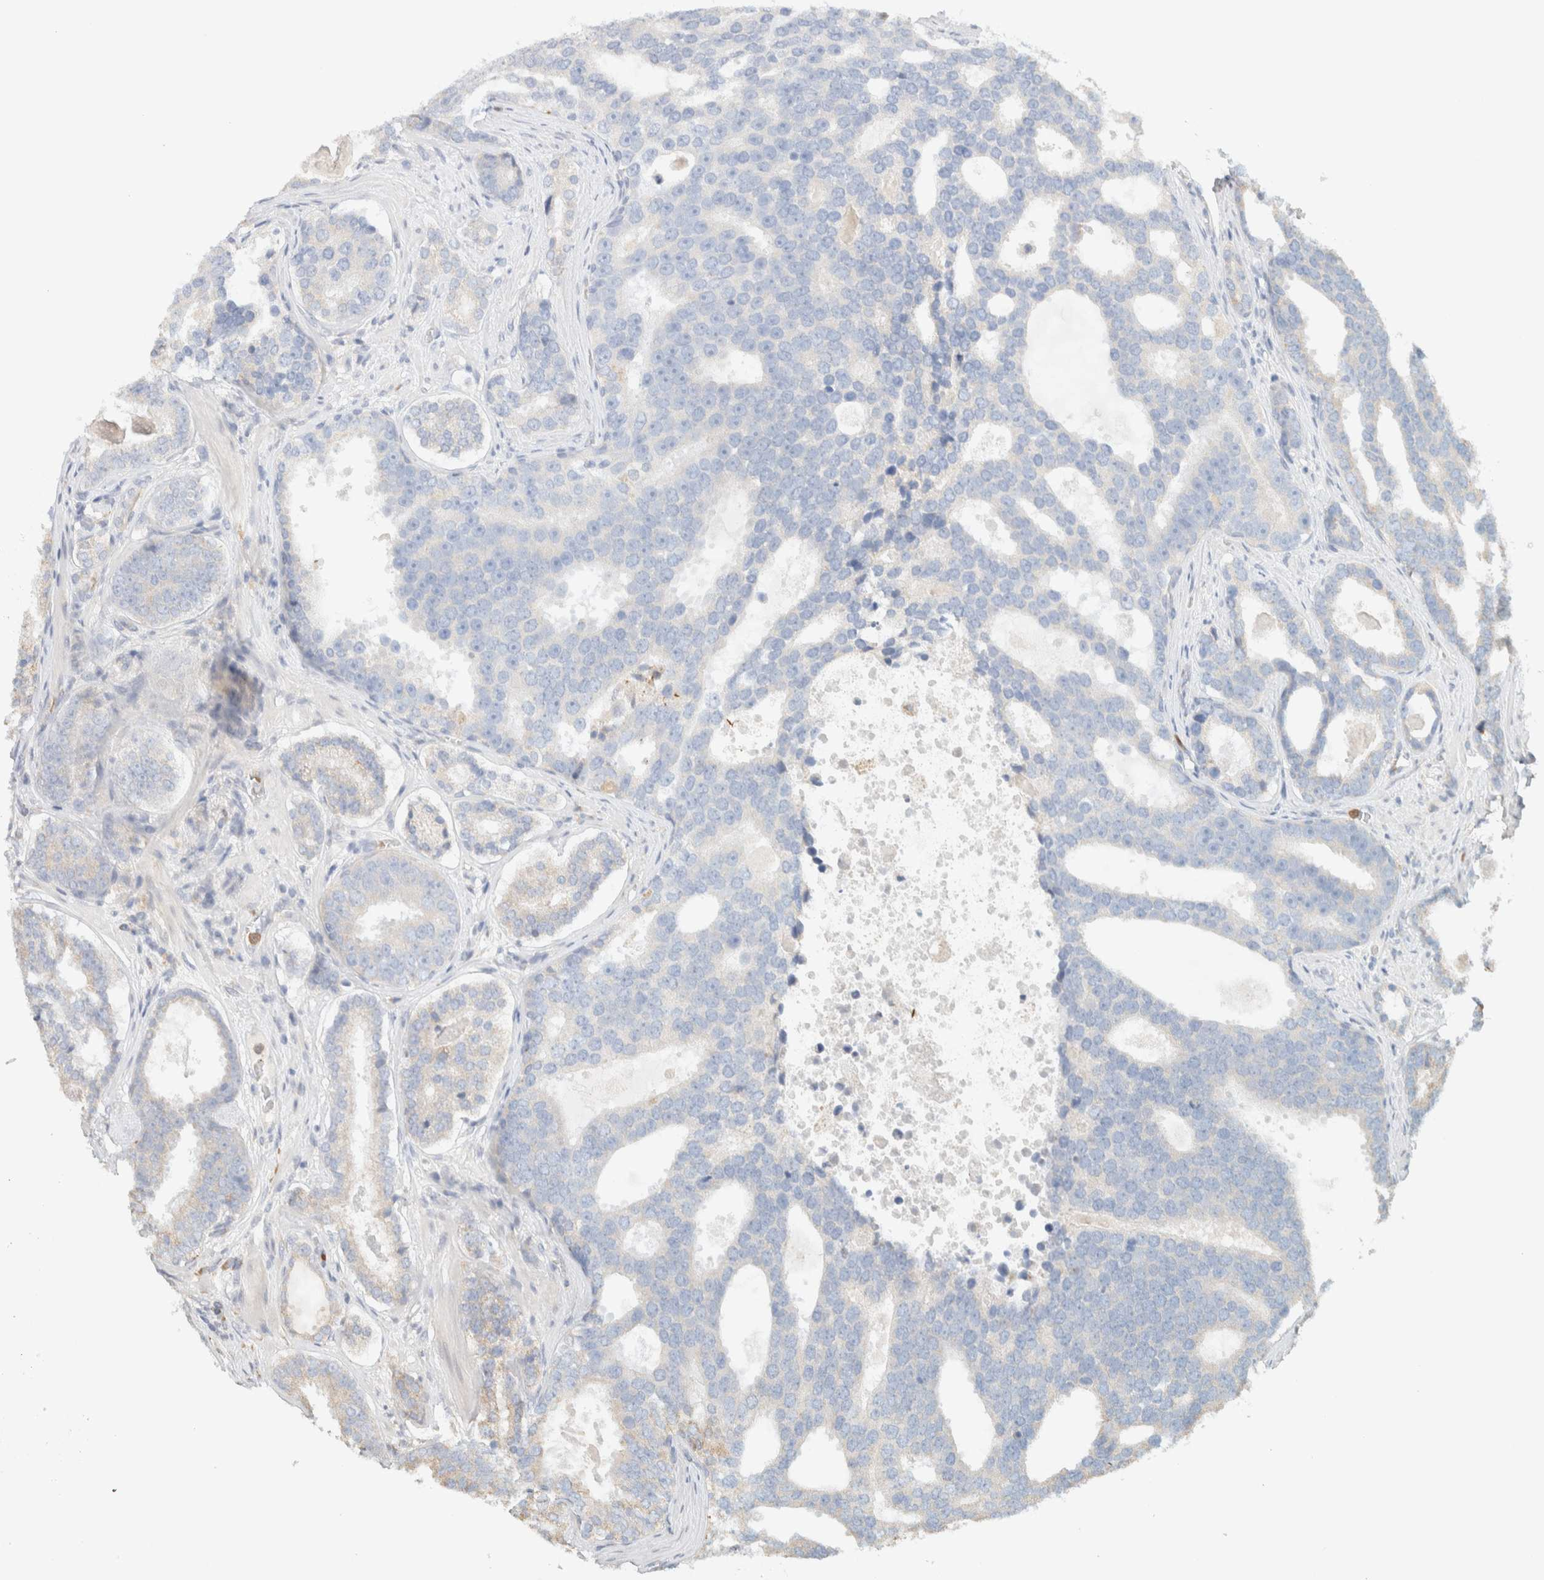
{"staining": {"intensity": "negative", "quantity": "none", "location": "none"}, "tissue": "prostate cancer", "cell_type": "Tumor cells", "image_type": "cancer", "snomed": [{"axis": "morphology", "description": "Adenocarcinoma, High grade"}, {"axis": "topography", "description": "Prostate"}], "caption": "An image of human prostate adenocarcinoma (high-grade) is negative for staining in tumor cells.", "gene": "TTC3", "patient": {"sex": "male", "age": 60}}